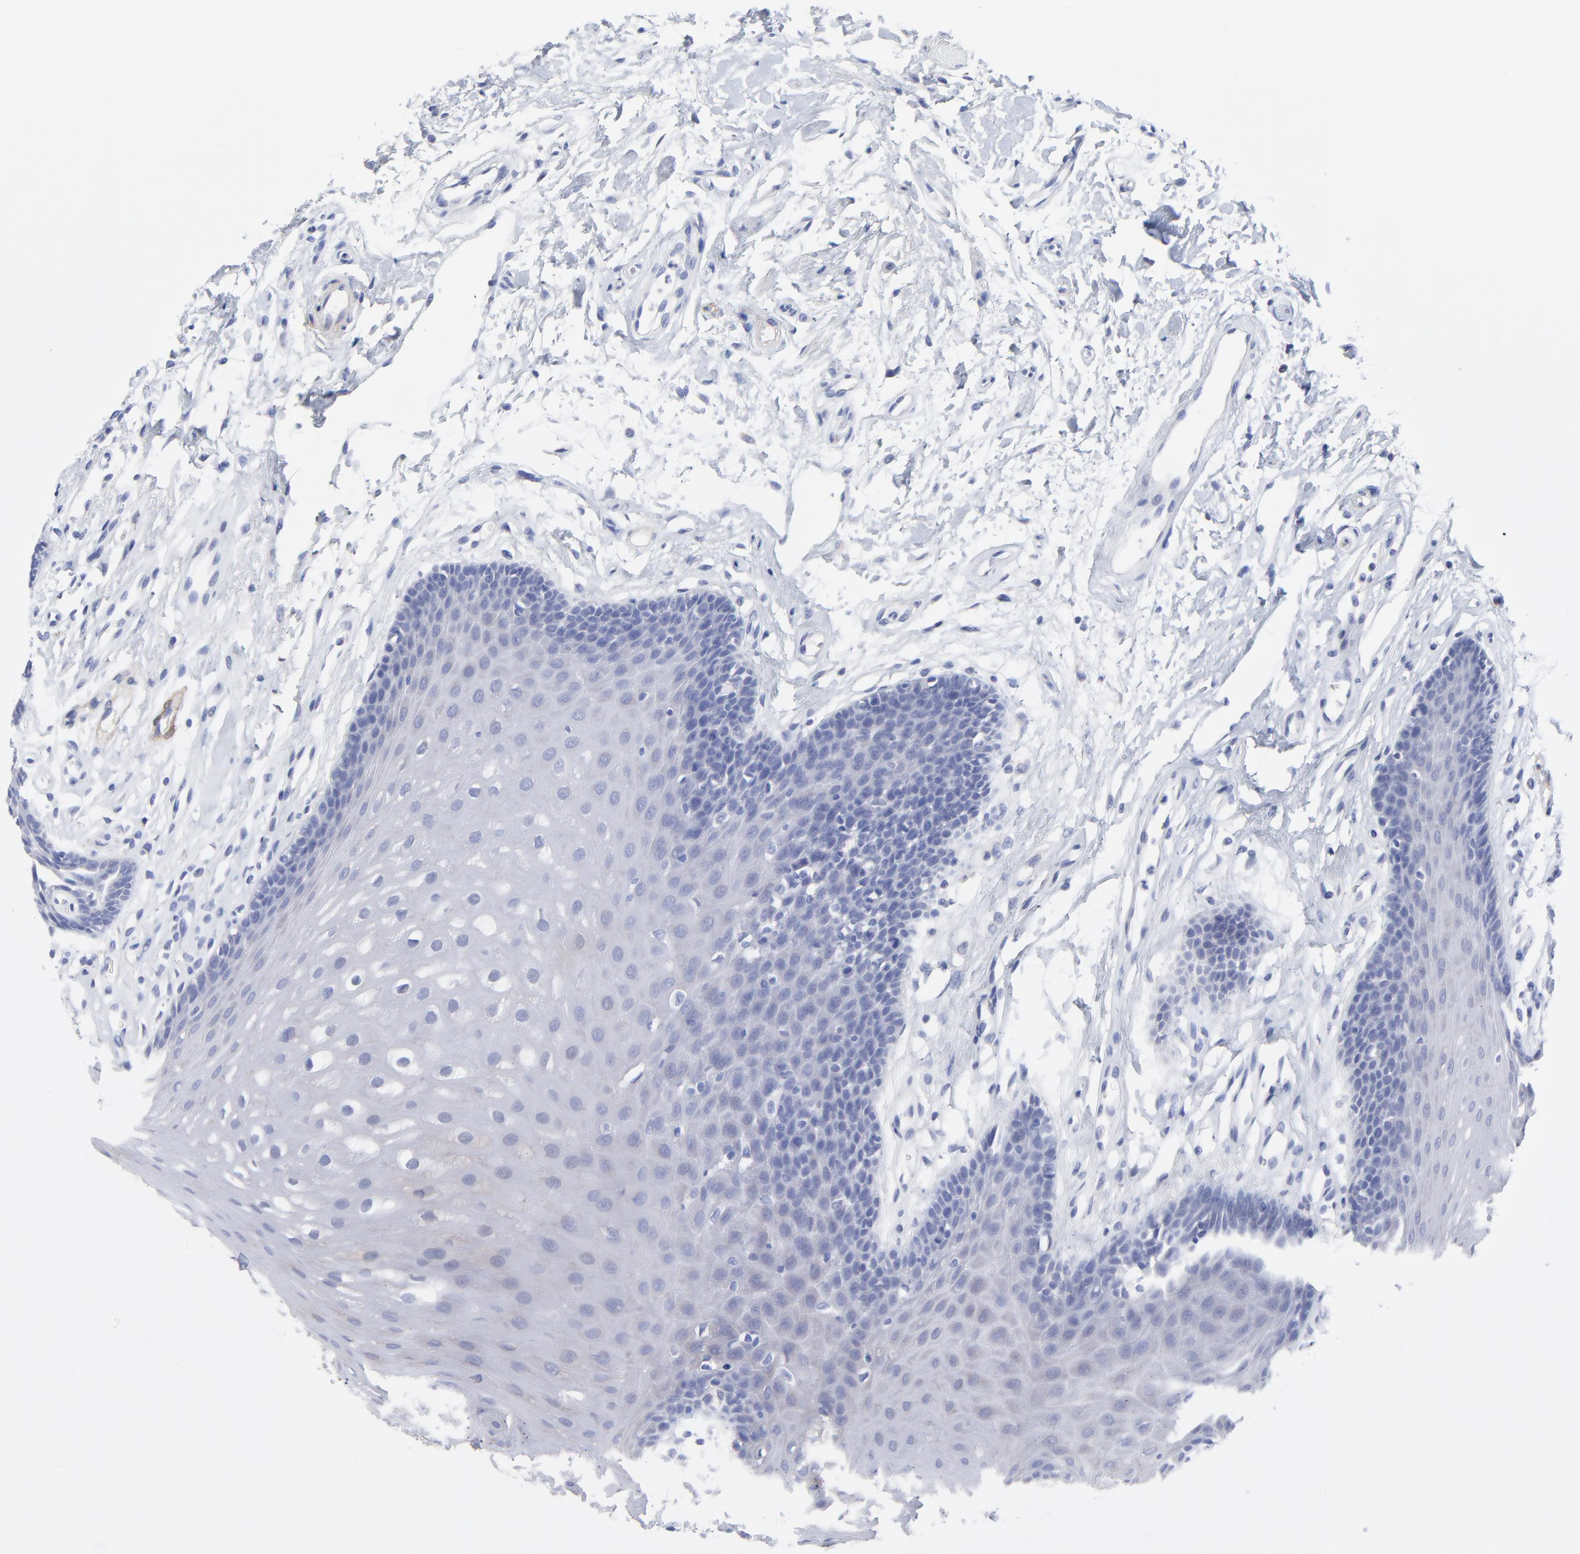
{"staining": {"intensity": "negative", "quantity": "none", "location": "none"}, "tissue": "oral mucosa", "cell_type": "Squamous epithelial cells", "image_type": "normal", "snomed": [{"axis": "morphology", "description": "Normal tissue, NOS"}, {"axis": "topography", "description": "Oral tissue"}], "caption": "This is an immunohistochemistry micrograph of unremarkable human oral mucosa. There is no positivity in squamous epithelial cells.", "gene": "DUSP9", "patient": {"sex": "male", "age": 62}}